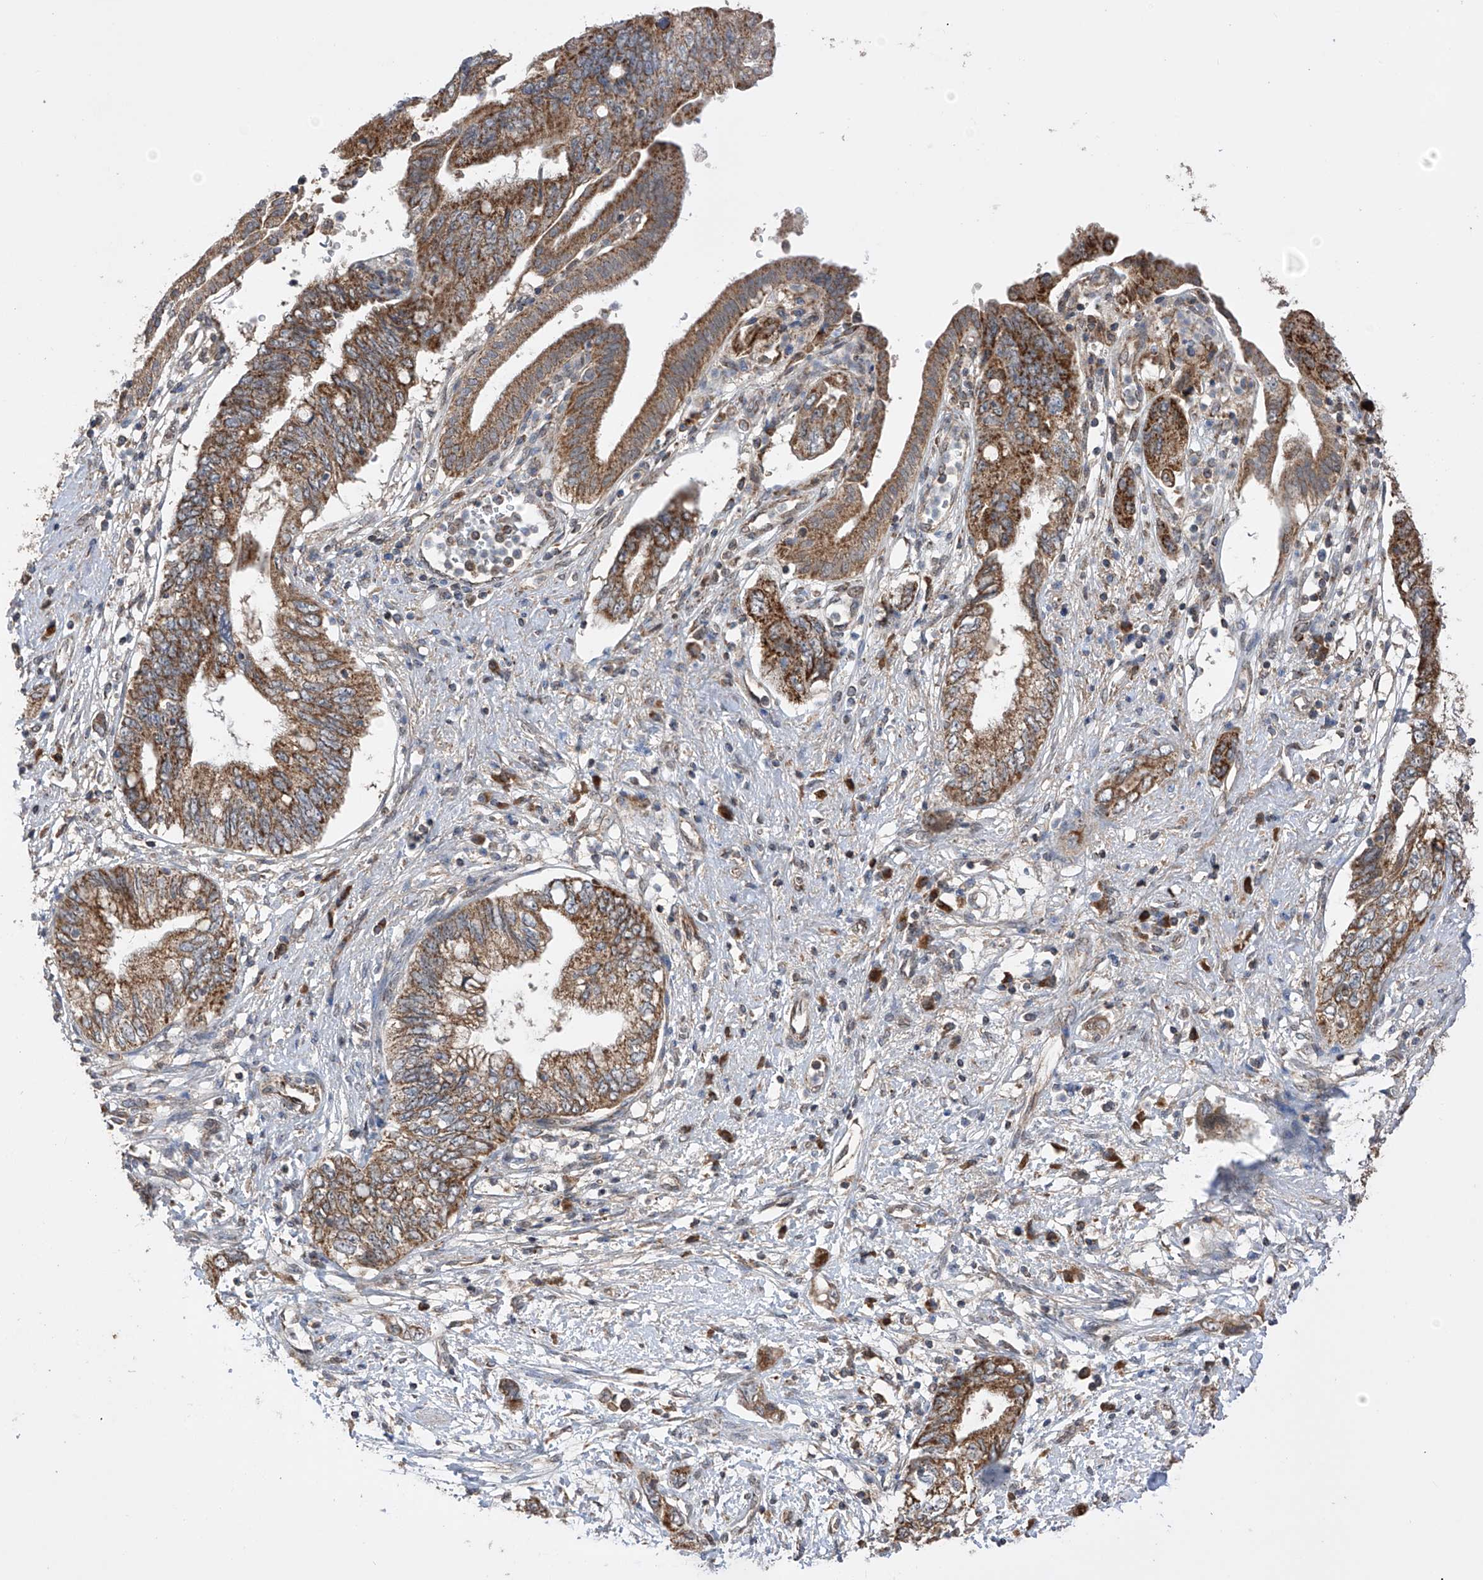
{"staining": {"intensity": "moderate", "quantity": ">75%", "location": "cytoplasmic/membranous"}, "tissue": "pancreatic cancer", "cell_type": "Tumor cells", "image_type": "cancer", "snomed": [{"axis": "morphology", "description": "Adenocarcinoma, NOS"}, {"axis": "topography", "description": "Pancreas"}], "caption": "Pancreatic cancer (adenocarcinoma) stained with a brown dye reveals moderate cytoplasmic/membranous positive positivity in approximately >75% of tumor cells.", "gene": "SDHAF4", "patient": {"sex": "female", "age": 73}}